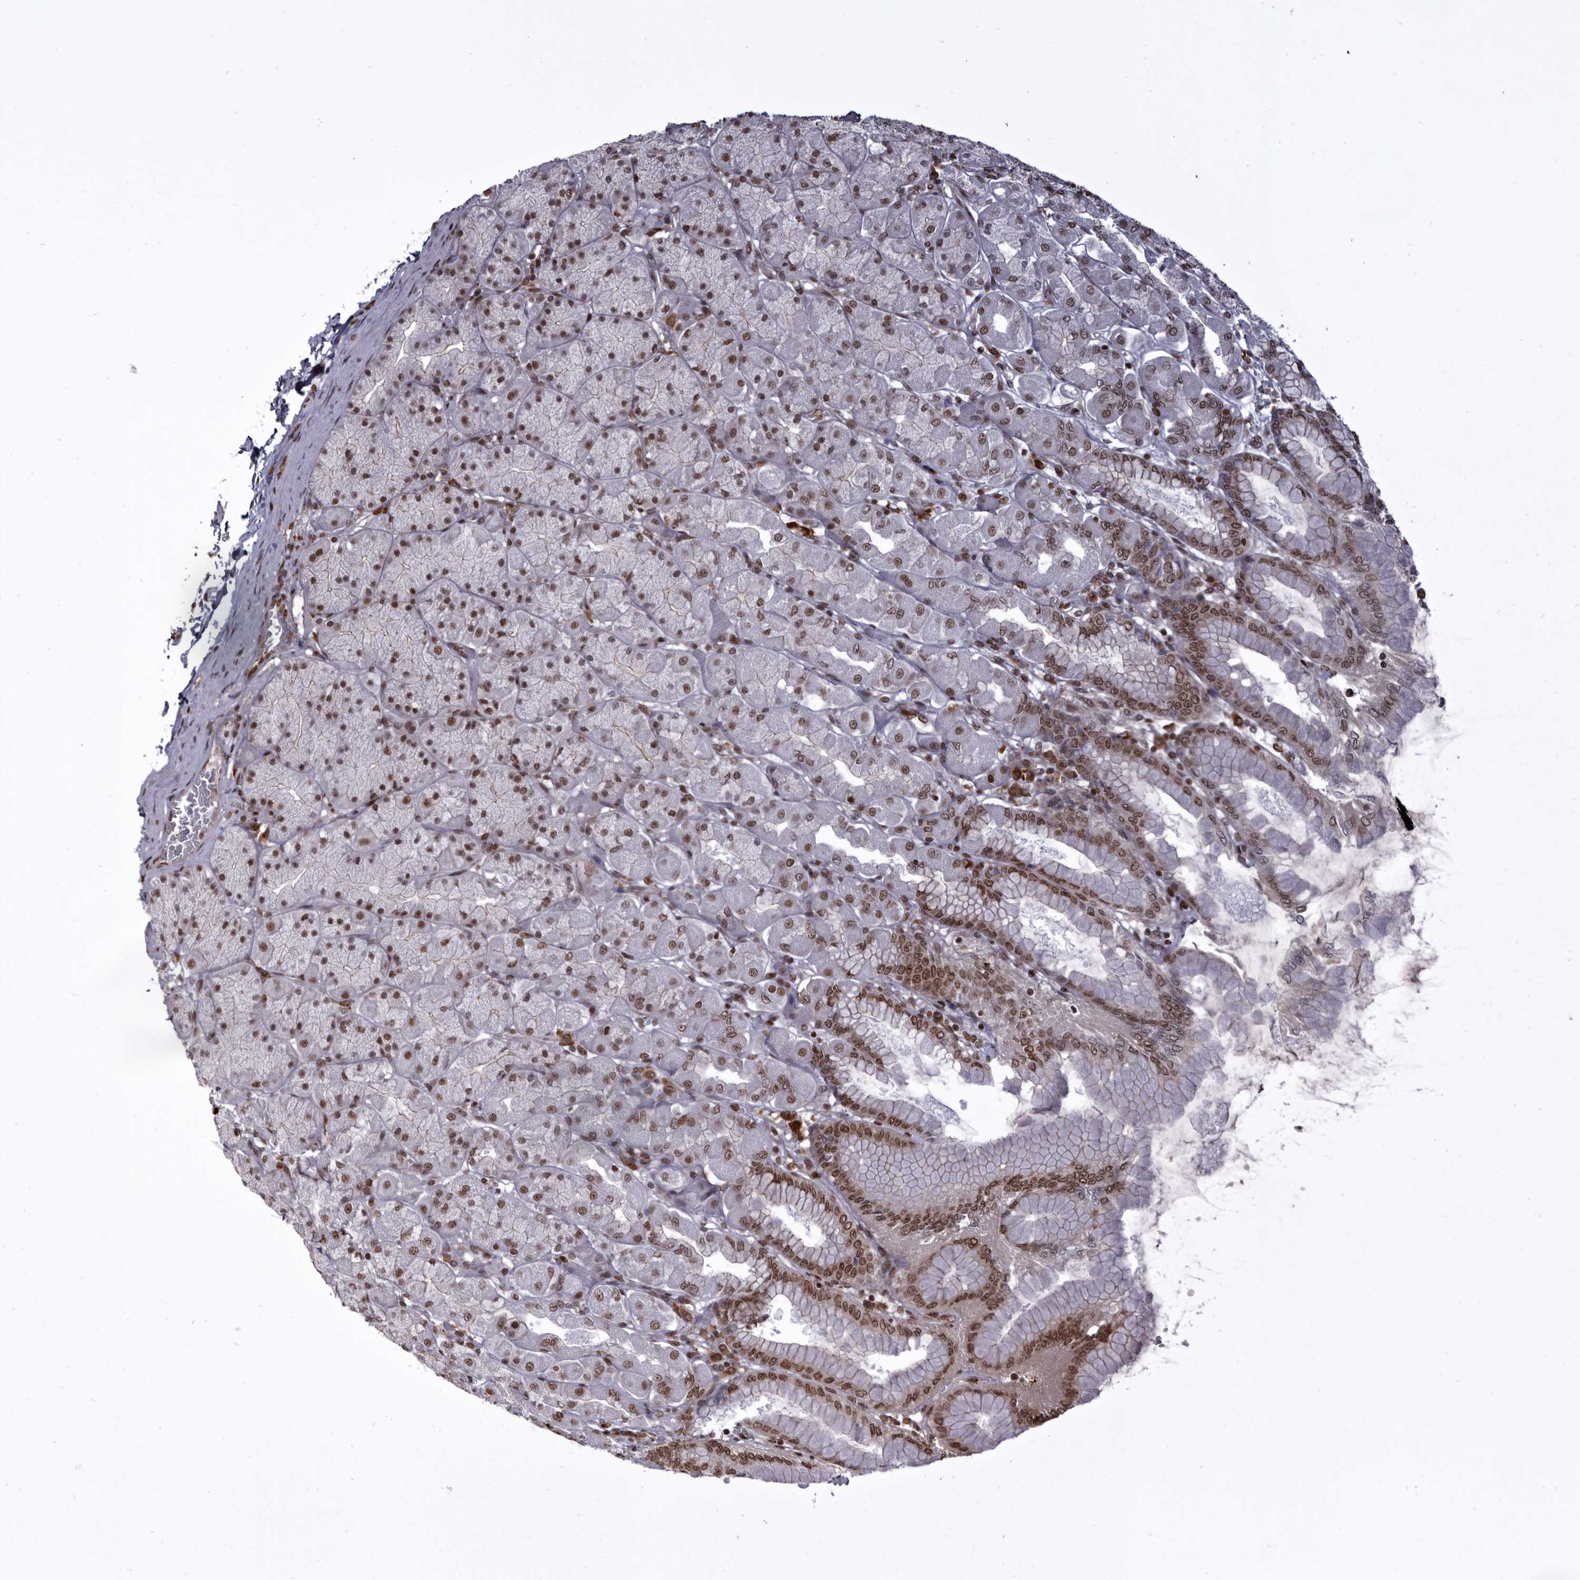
{"staining": {"intensity": "strong", "quantity": ">75%", "location": "nuclear"}, "tissue": "stomach", "cell_type": "Glandular cells", "image_type": "normal", "snomed": [{"axis": "morphology", "description": "Normal tissue, NOS"}, {"axis": "topography", "description": "Stomach, upper"}], "caption": "An IHC histopathology image of benign tissue is shown. Protein staining in brown highlights strong nuclear positivity in stomach within glandular cells.", "gene": "CHTOP", "patient": {"sex": "female", "age": 56}}